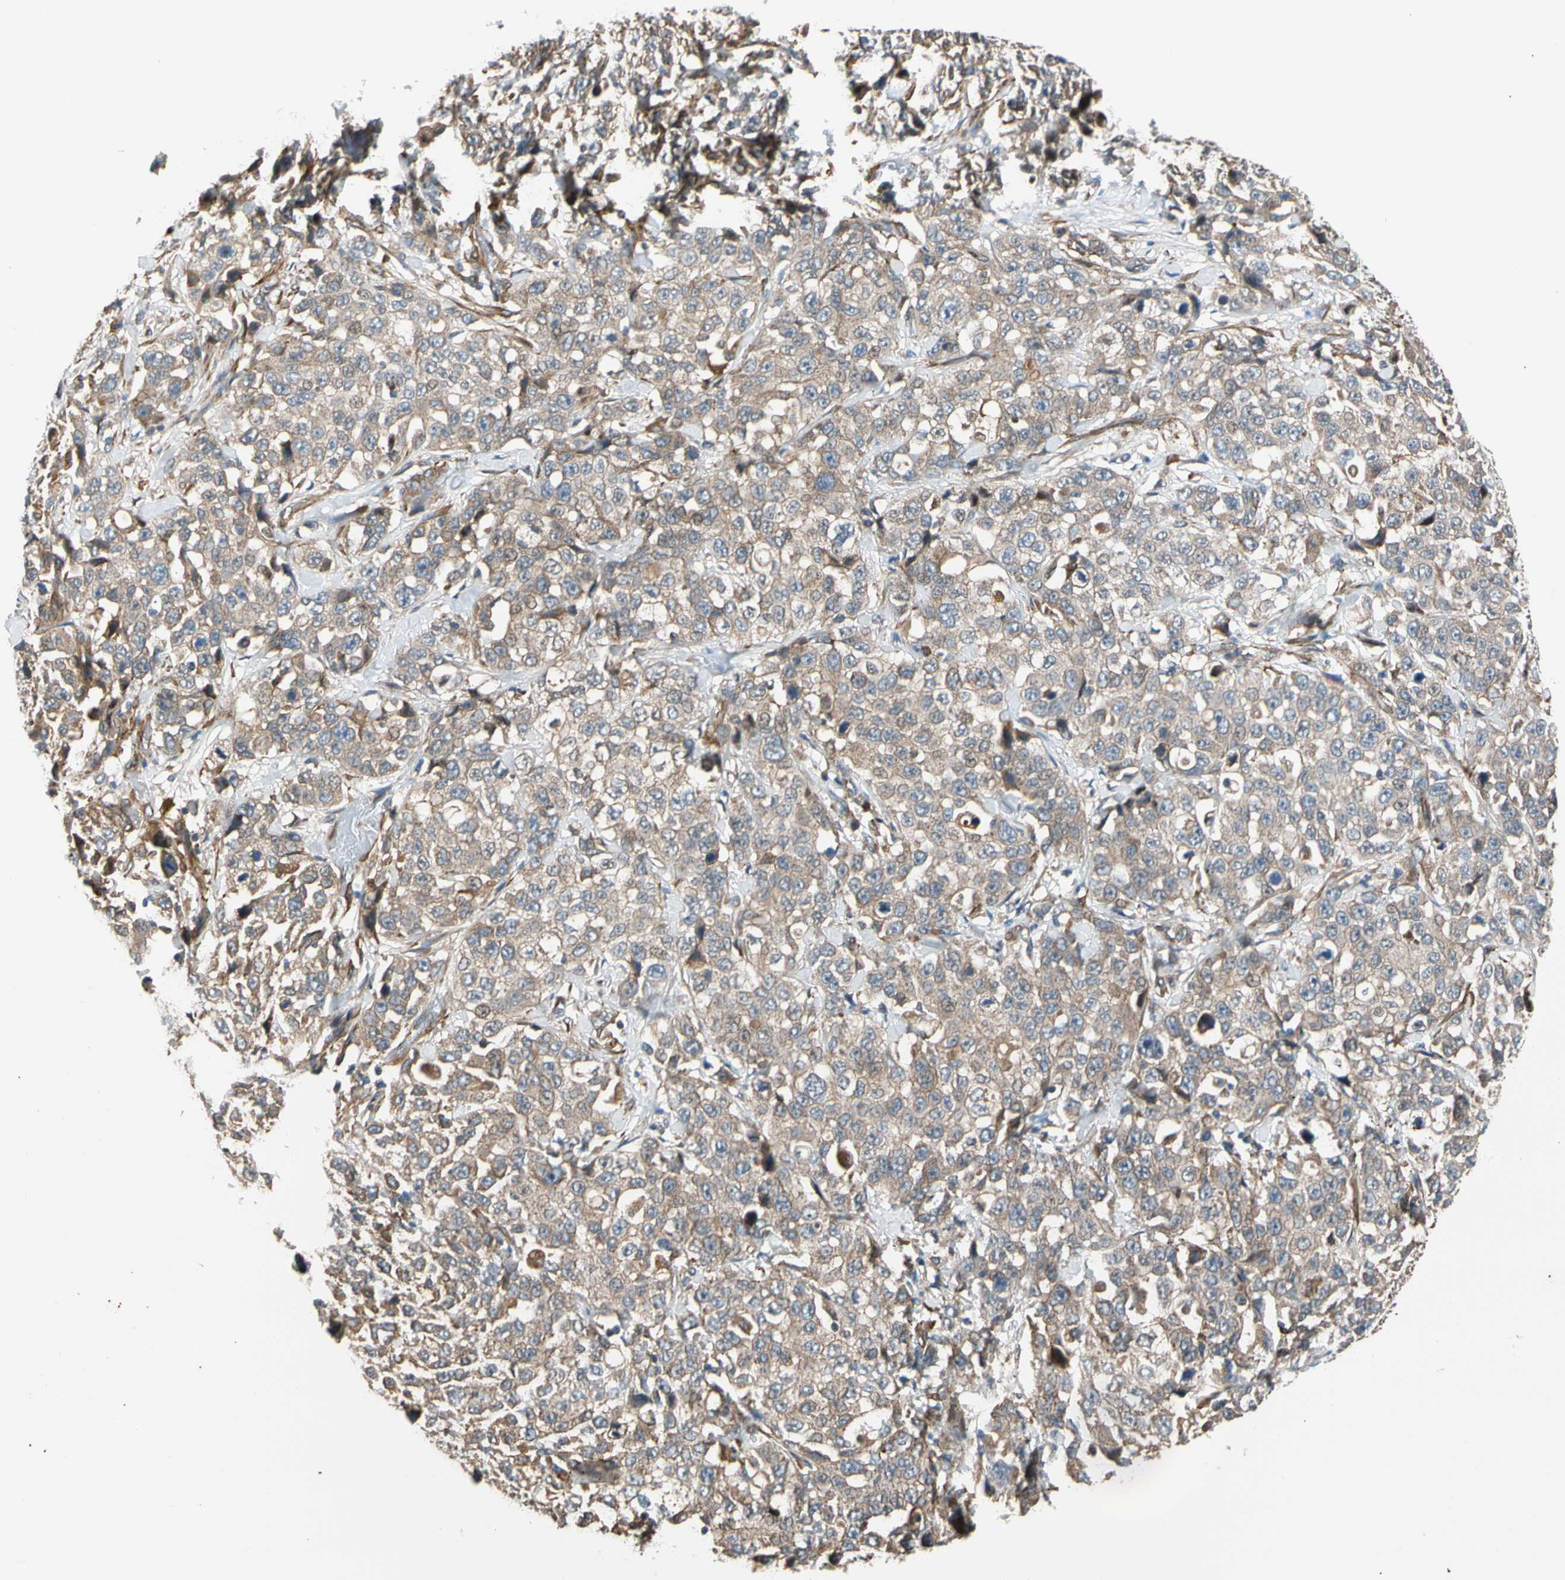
{"staining": {"intensity": "weak", "quantity": ">75%", "location": "cytoplasmic/membranous"}, "tissue": "stomach cancer", "cell_type": "Tumor cells", "image_type": "cancer", "snomed": [{"axis": "morphology", "description": "Normal tissue, NOS"}, {"axis": "morphology", "description": "Adenocarcinoma, NOS"}, {"axis": "topography", "description": "Stomach"}], "caption": "This image shows immunohistochemistry (IHC) staining of stomach cancer, with low weak cytoplasmic/membranous expression in about >75% of tumor cells.", "gene": "LIMK2", "patient": {"sex": "male", "age": 48}}